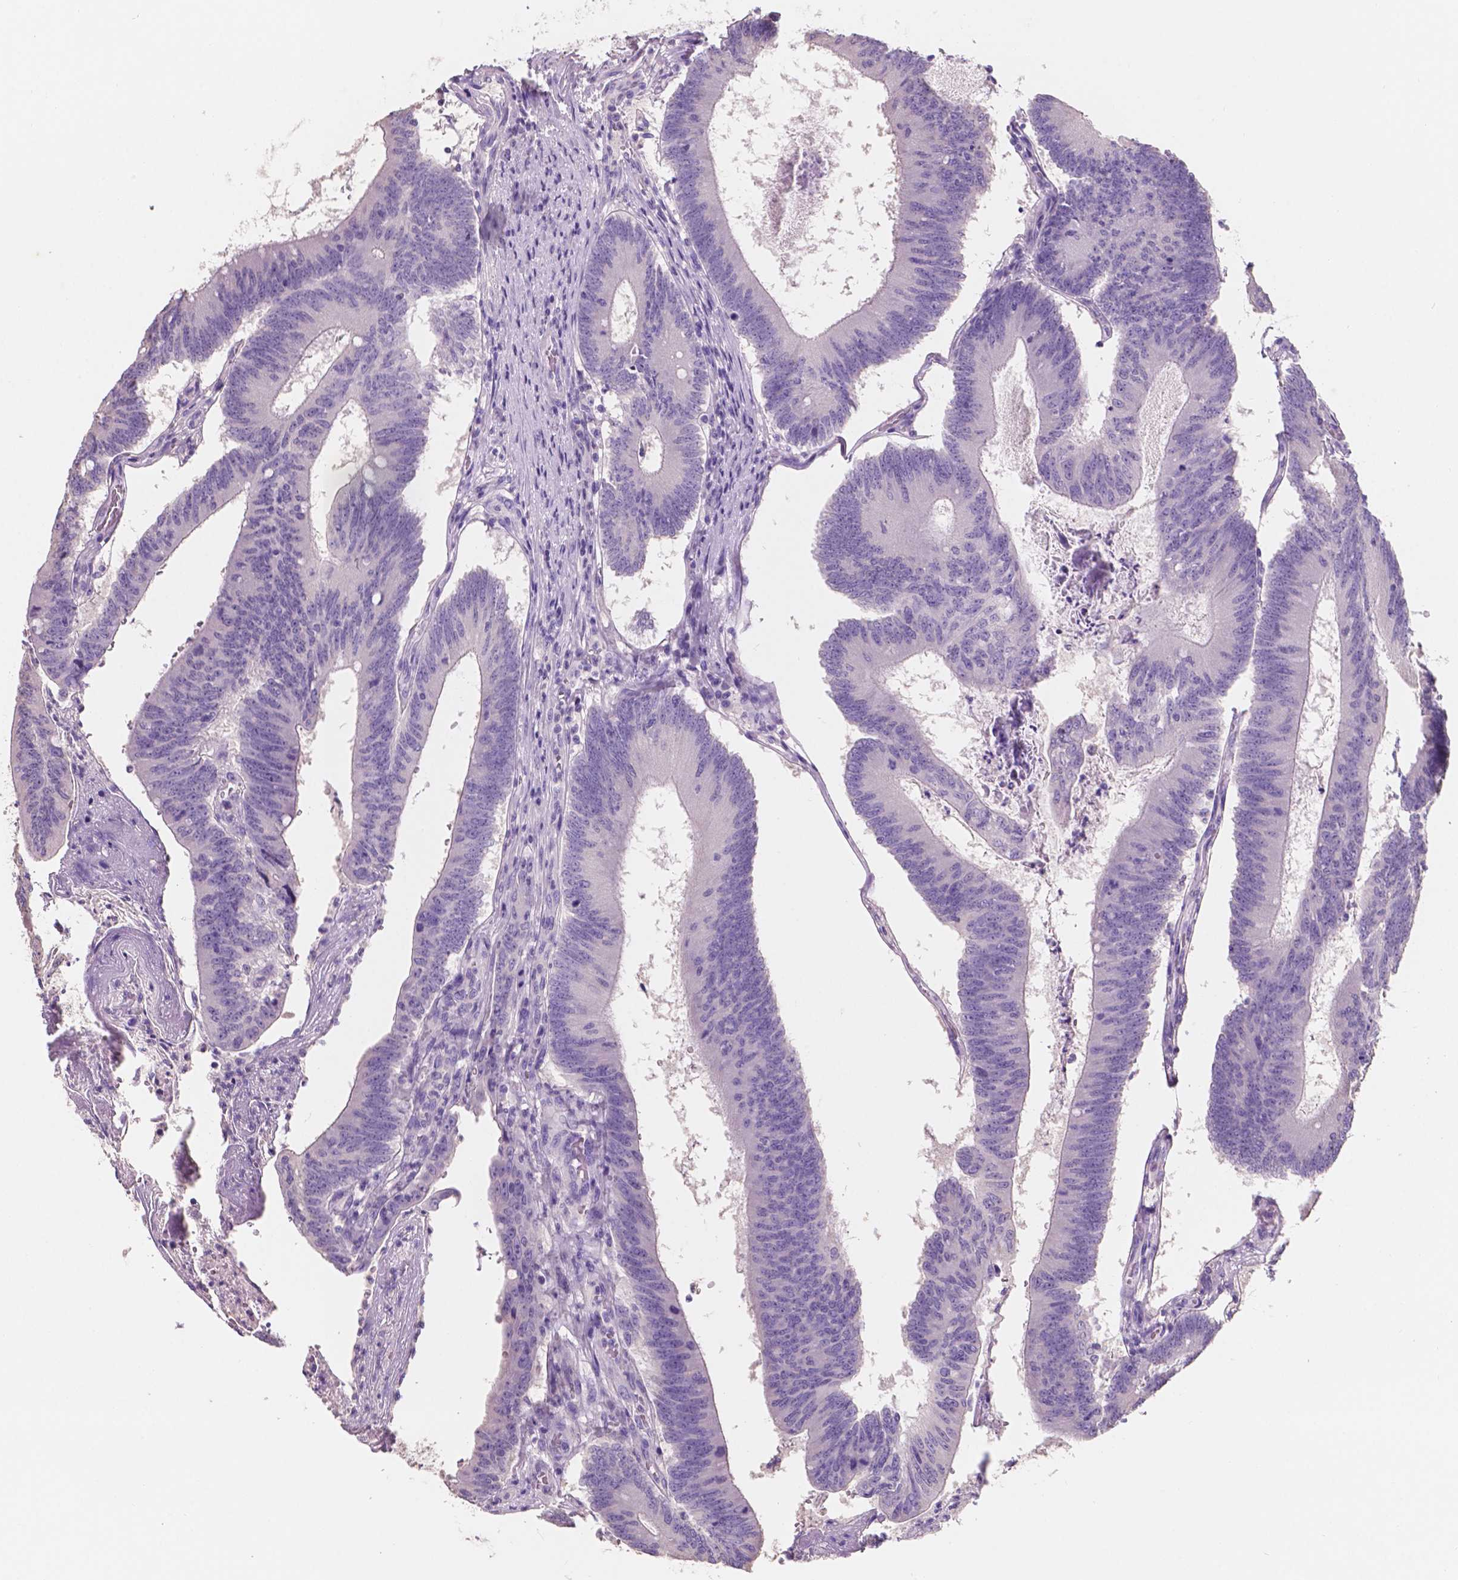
{"staining": {"intensity": "negative", "quantity": "none", "location": "none"}, "tissue": "colorectal cancer", "cell_type": "Tumor cells", "image_type": "cancer", "snomed": [{"axis": "morphology", "description": "Adenocarcinoma, NOS"}, {"axis": "topography", "description": "Colon"}], "caption": "Image shows no protein staining in tumor cells of colorectal cancer (adenocarcinoma) tissue.", "gene": "SBSN", "patient": {"sex": "female", "age": 70}}